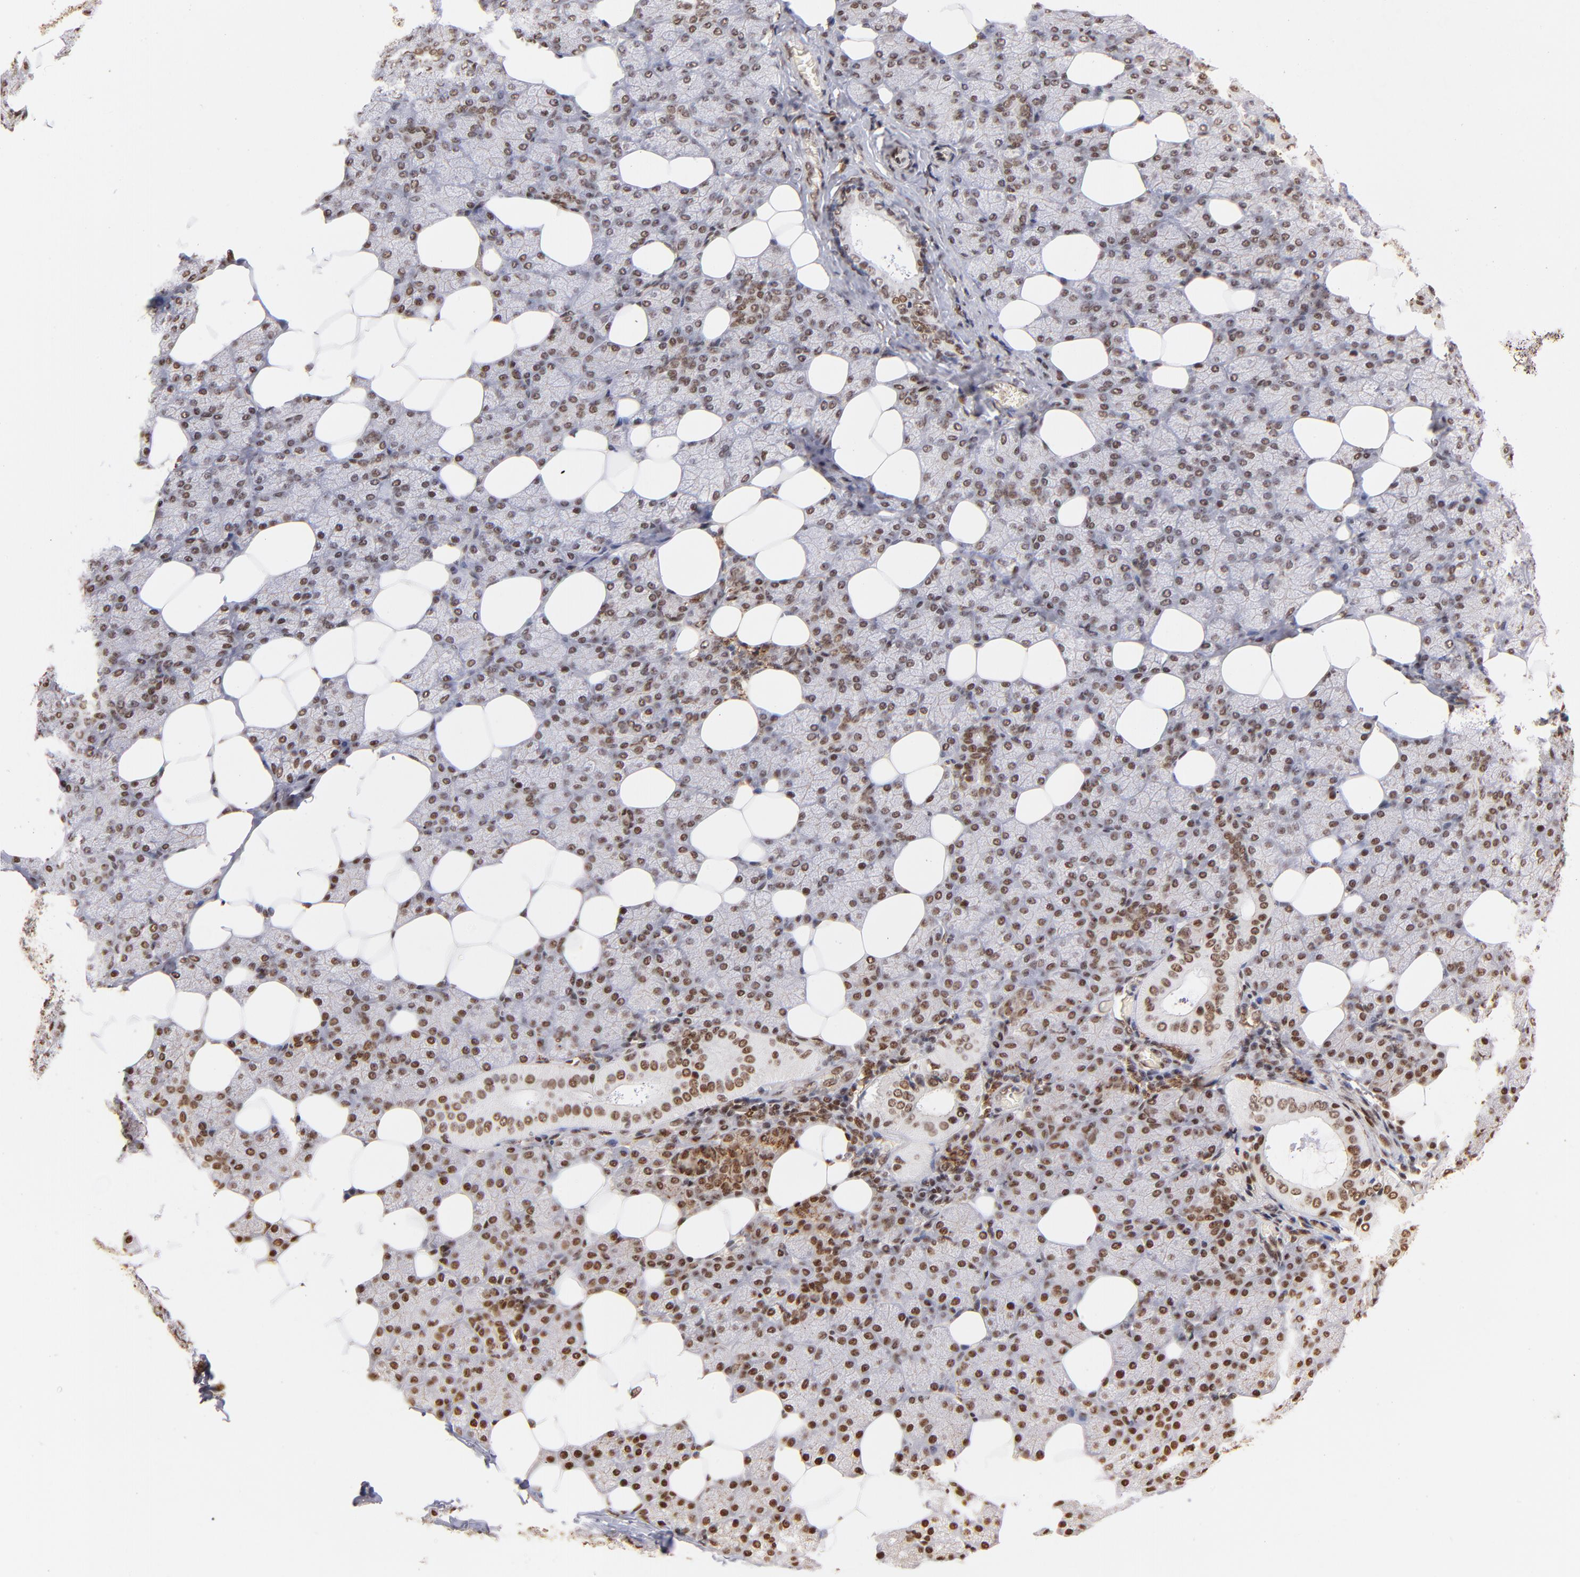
{"staining": {"intensity": "moderate", "quantity": ">75%", "location": "nuclear"}, "tissue": "salivary gland", "cell_type": "Glandular cells", "image_type": "normal", "snomed": [{"axis": "morphology", "description": "Normal tissue, NOS"}, {"axis": "topography", "description": "Lymph node"}, {"axis": "topography", "description": "Salivary gland"}], "caption": "This micrograph exhibits immunohistochemistry staining of unremarkable human salivary gland, with medium moderate nuclear staining in about >75% of glandular cells.", "gene": "ZNF146", "patient": {"sex": "male", "age": 8}}